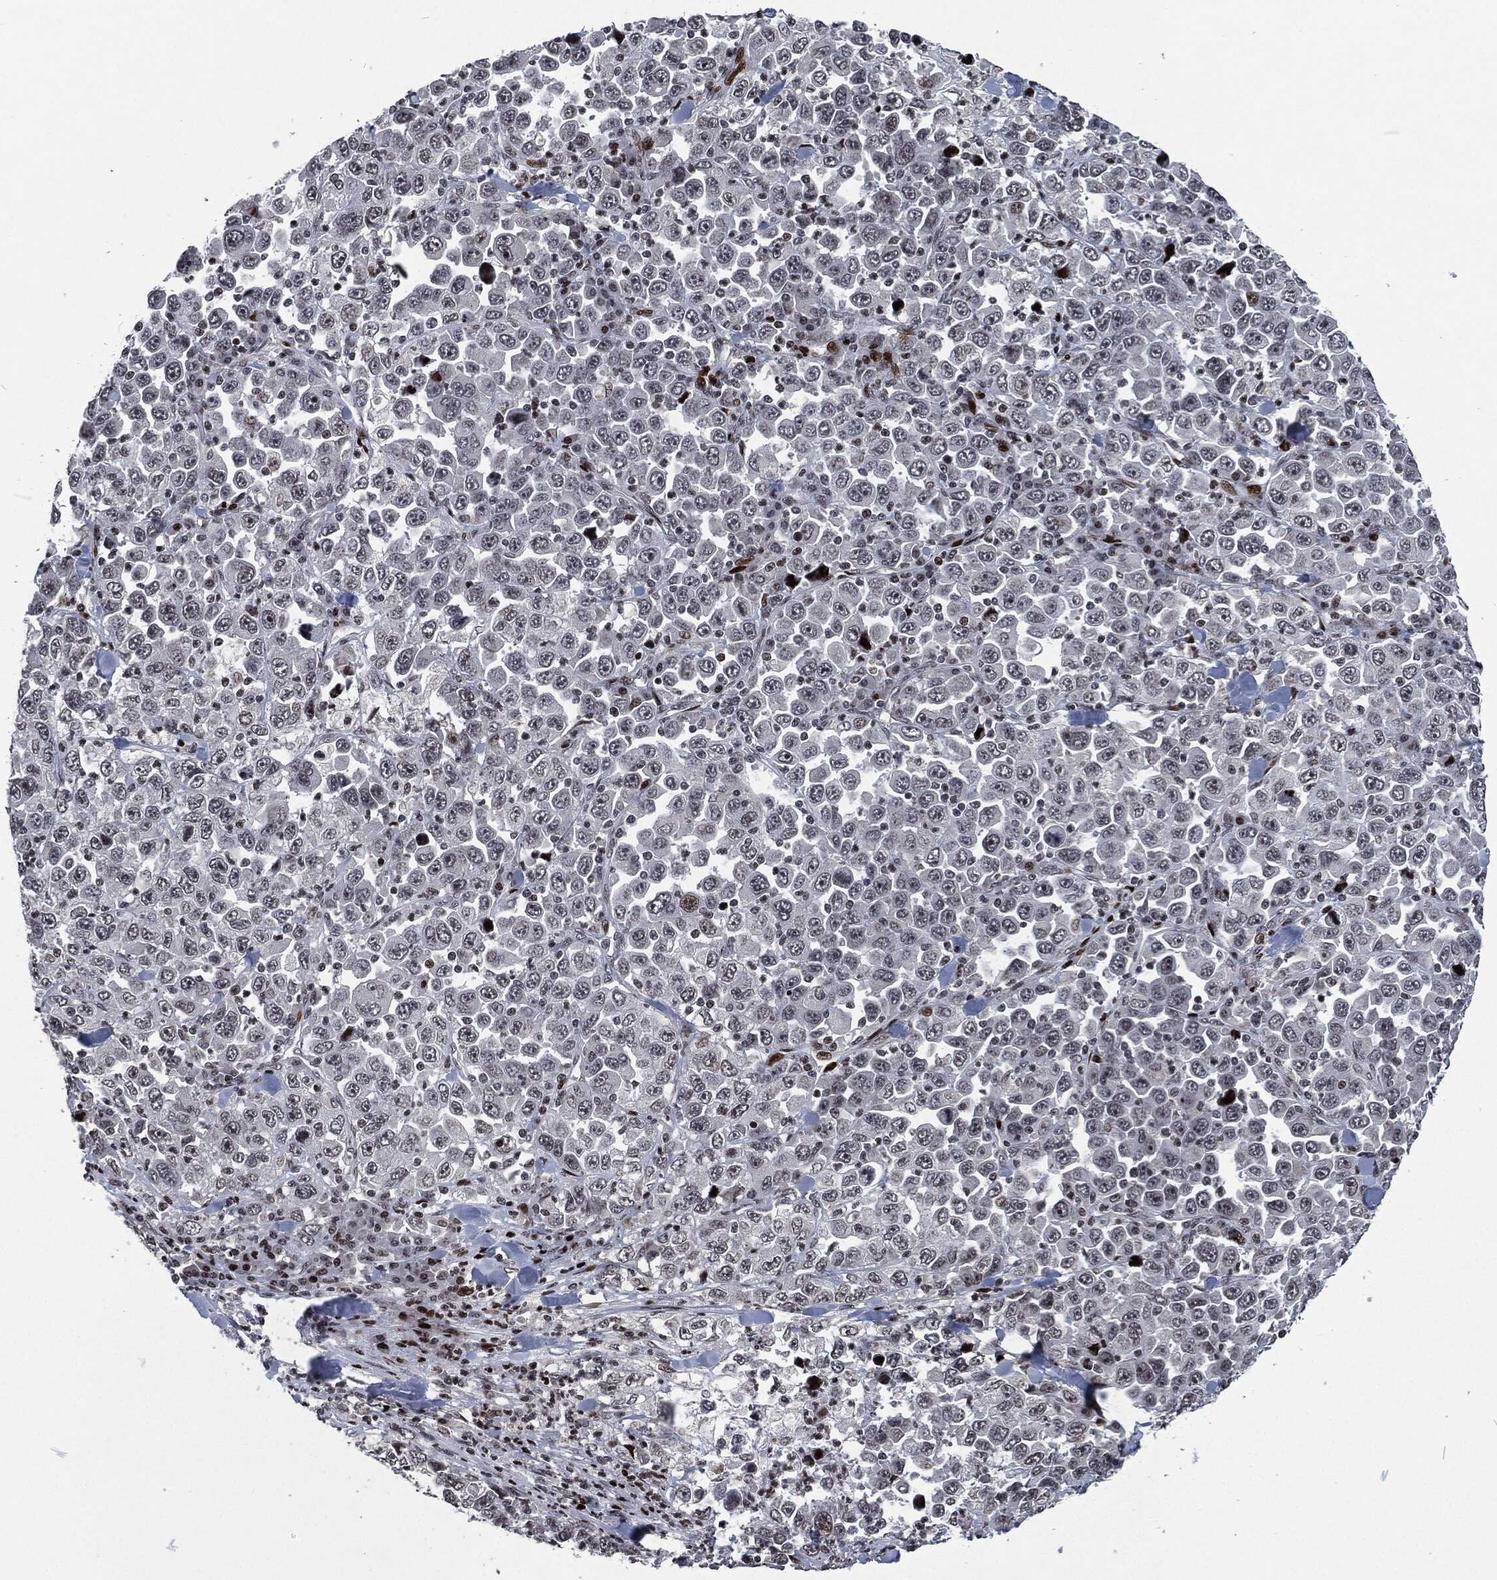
{"staining": {"intensity": "negative", "quantity": "none", "location": "none"}, "tissue": "stomach cancer", "cell_type": "Tumor cells", "image_type": "cancer", "snomed": [{"axis": "morphology", "description": "Normal tissue, NOS"}, {"axis": "morphology", "description": "Adenocarcinoma, NOS"}, {"axis": "topography", "description": "Stomach, upper"}, {"axis": "topography", "description": "Stomach"}], "caption": "Stomach cancer (adenocarcinoma) was stained to show a protein in brown. There is no significant expression in tumor cells.", "gene": "EGFR", "patient": {"sex": "male", "age": 59}}